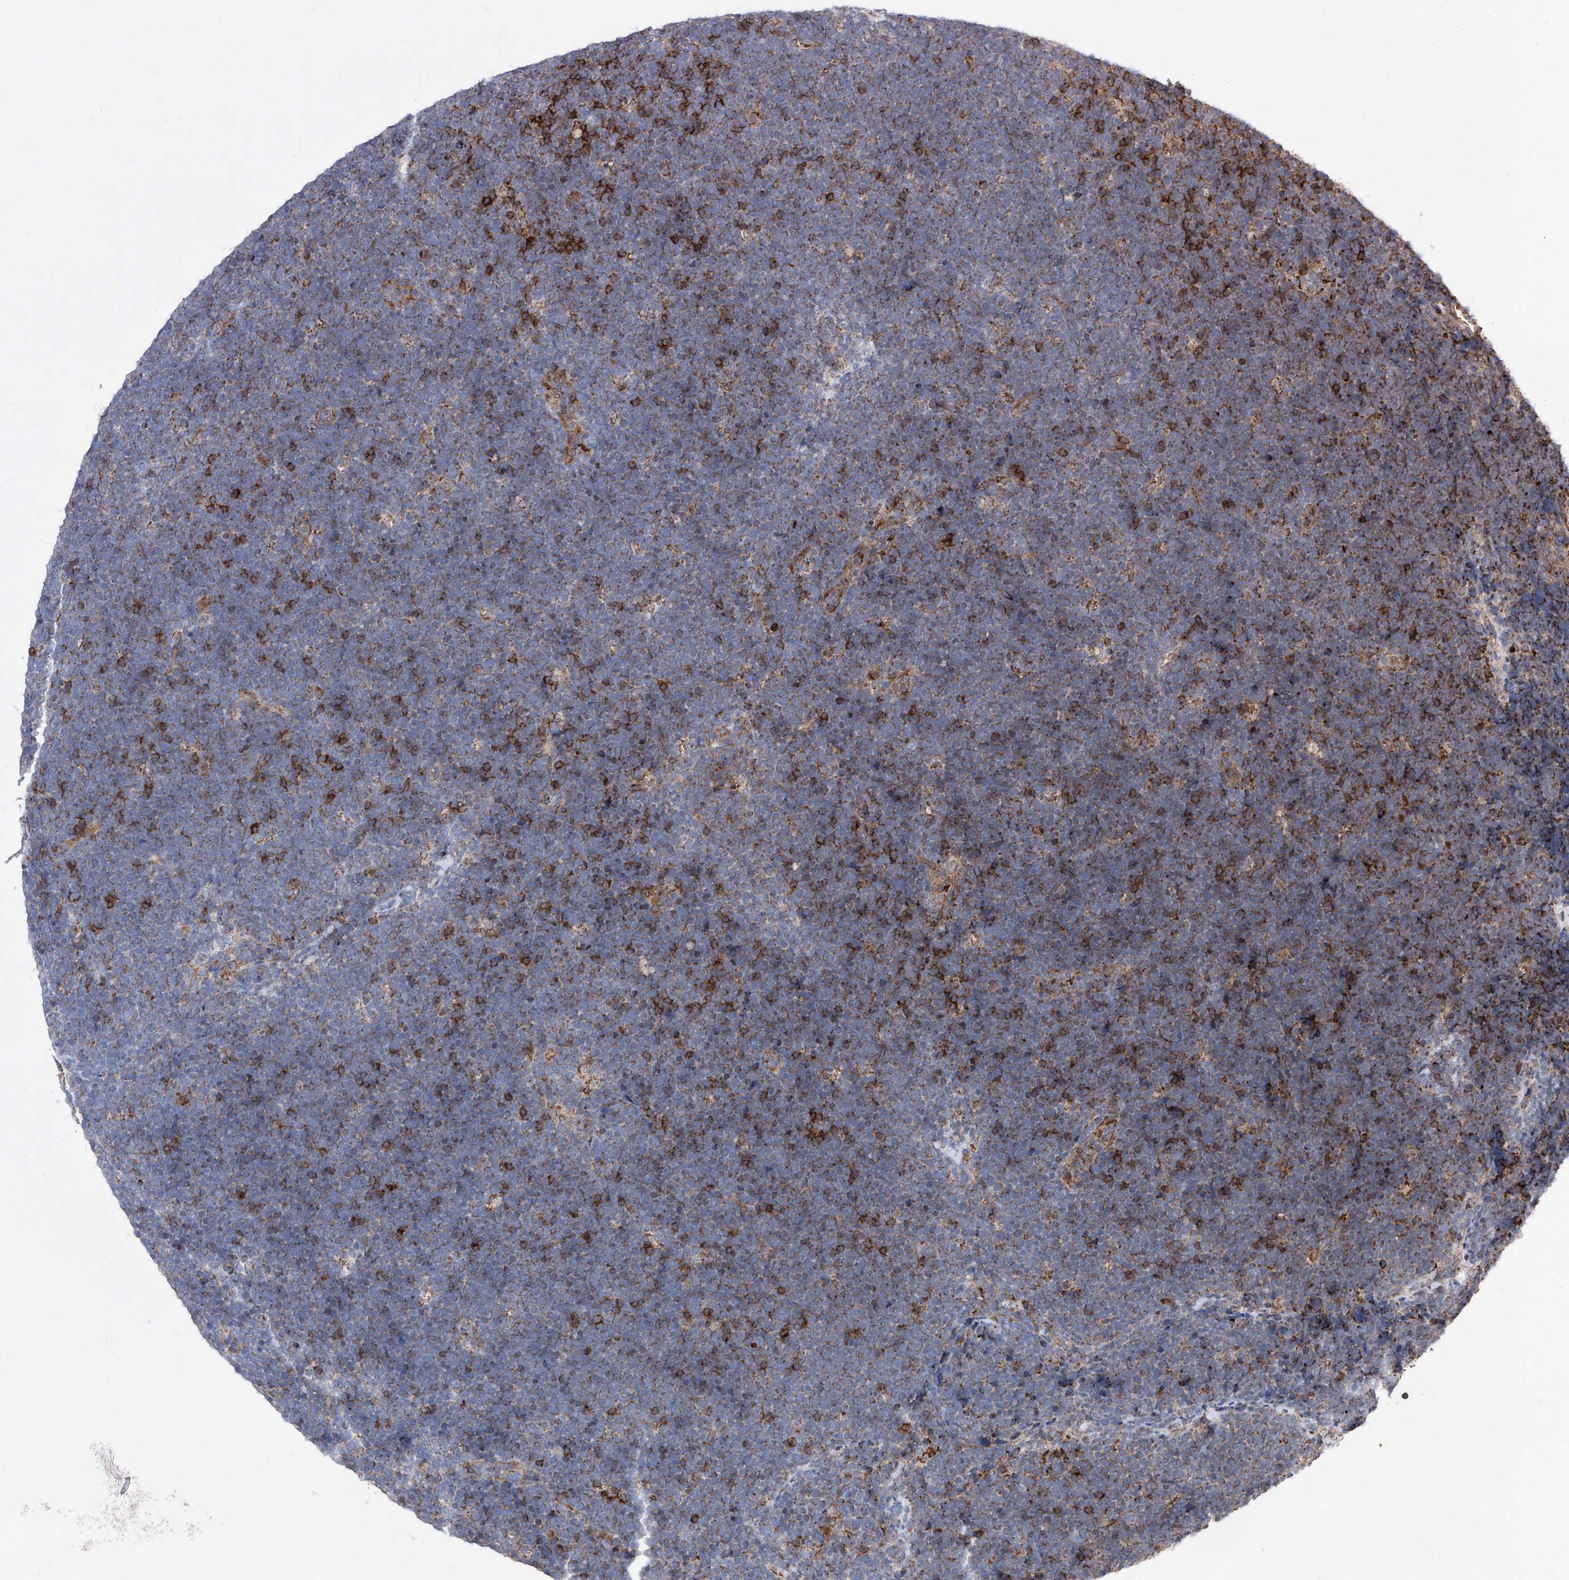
{"staining": {"intensity": "weak", "quantity": ">75%", "location": "cytoplasmic/membranous"}, "tissue": "lymphoma", "cell_type": "Tumor cells", "image_type": "cancer", "snomed": [{"axis": "morphology", "description": "Malignant lymphoma, non-Hodgkin's type, High grade"}, {"axis": "topography", "description": "Lymph node"}], "caption": "High-magnification brightfield microscopy of high-grade malignant lymphoma, non-Hodgkin's type stained with DAB (3,3'-diaminobenzidine) (brown) and counterstained with hematoxylin (blue). tumor cells exhibit weak cytoplasmic/membranous expression is present in approximately>75% of cells. The staining was performed using DAB (3,3'-diaminobenzidine) to visualize the protein expression in brown, while the nuclei were stained in blue with hematoxylin (Magnification: 20x).", "gene": "SEMA6A", "patient": {"sex": "male", "age": 13}}